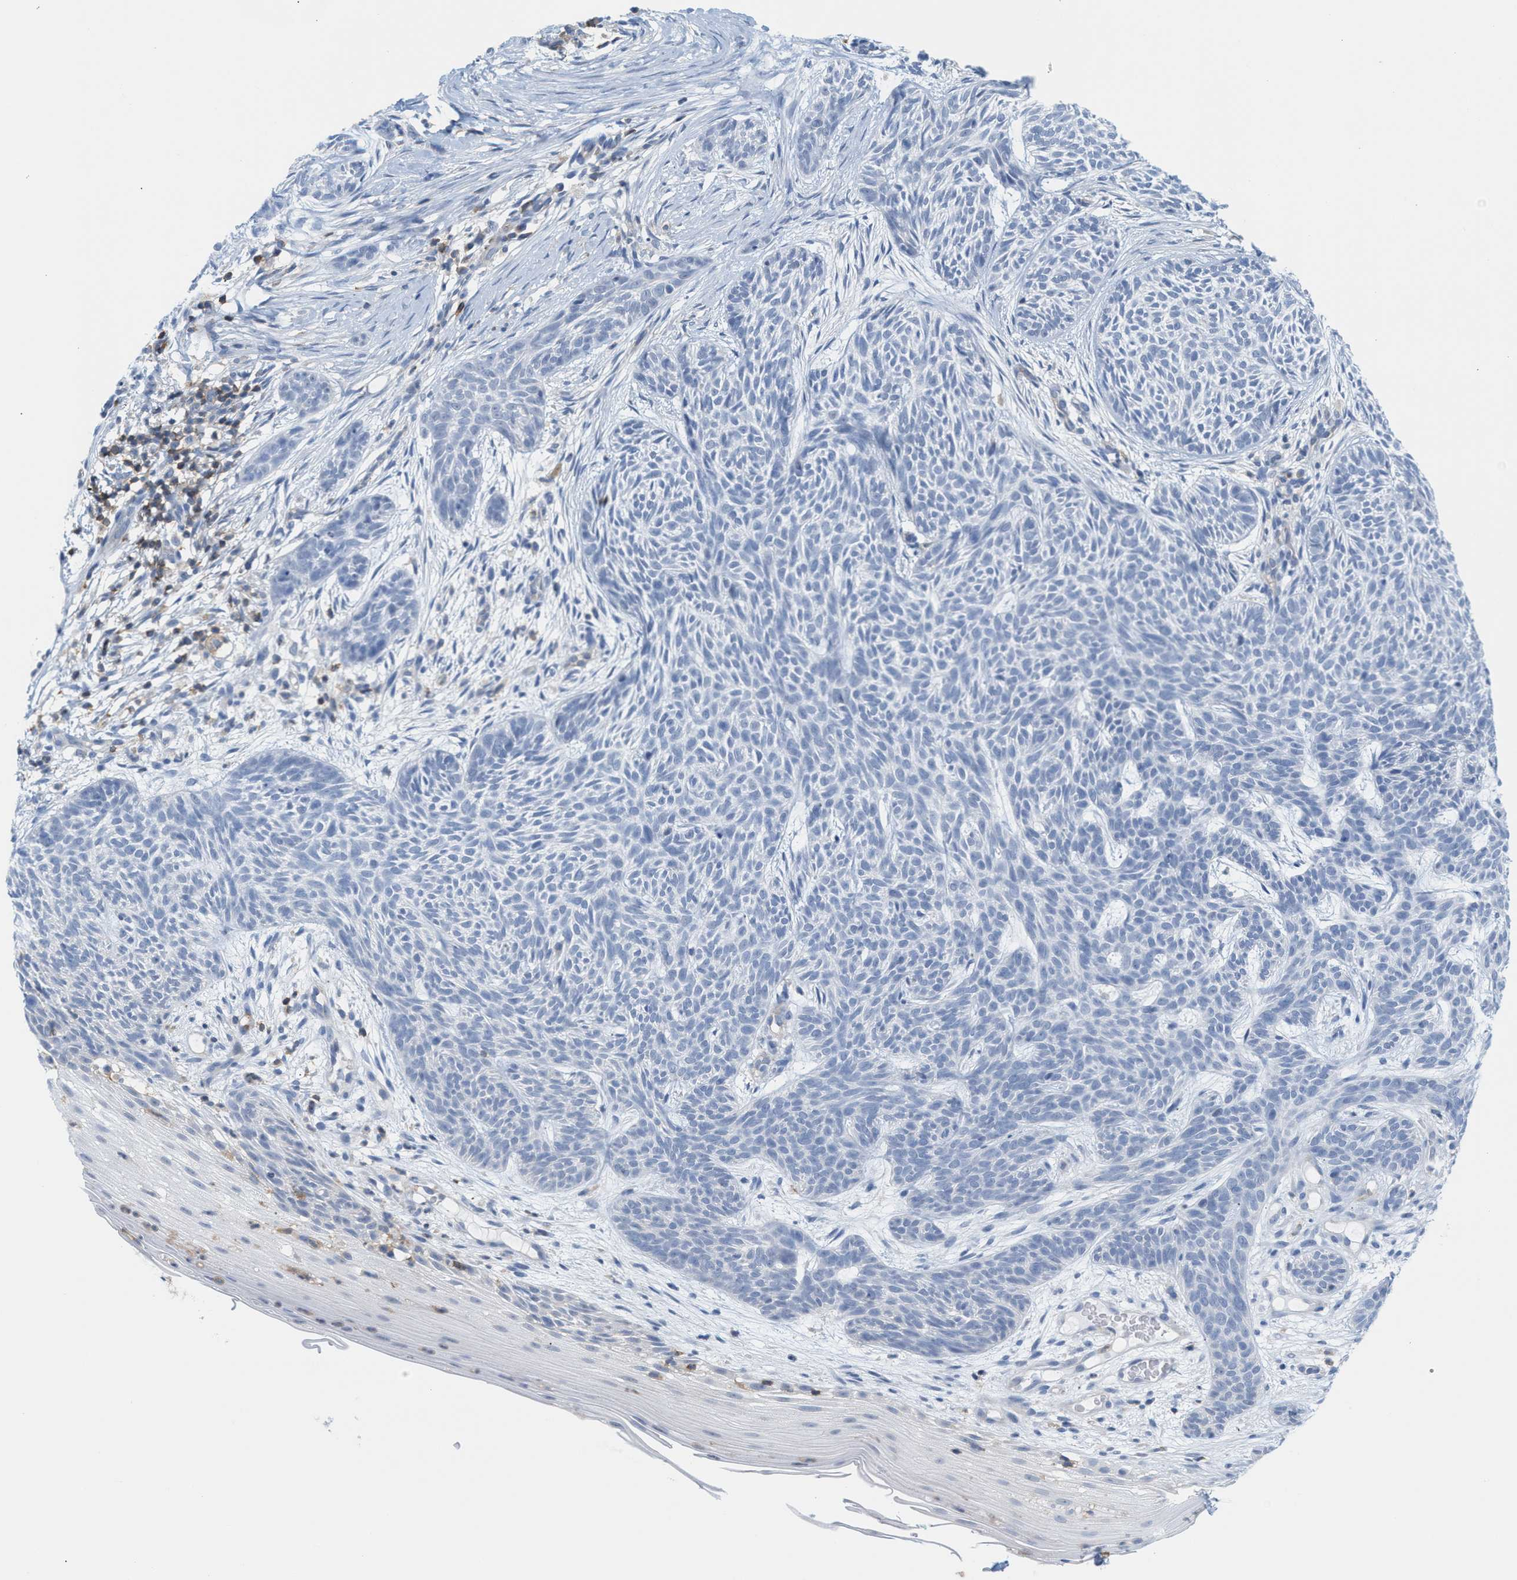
{"staining": {"intensity": "negative", "quantity": "none", "location": "none"}, "tissue": "skin cancer", "cell_type": "Tumor cells", "image_type": "cancer", "snomed": [{"axis": "morphology", "description": "Basal cell carcinoma"}, {"axis": "topography", "description": "Skin"}], "caption": "Tumor cells are negative for protein expression in human skin basal cell carcinoma.", "gene": "IL16", "patient": {"sex": "female", "age": 59}}